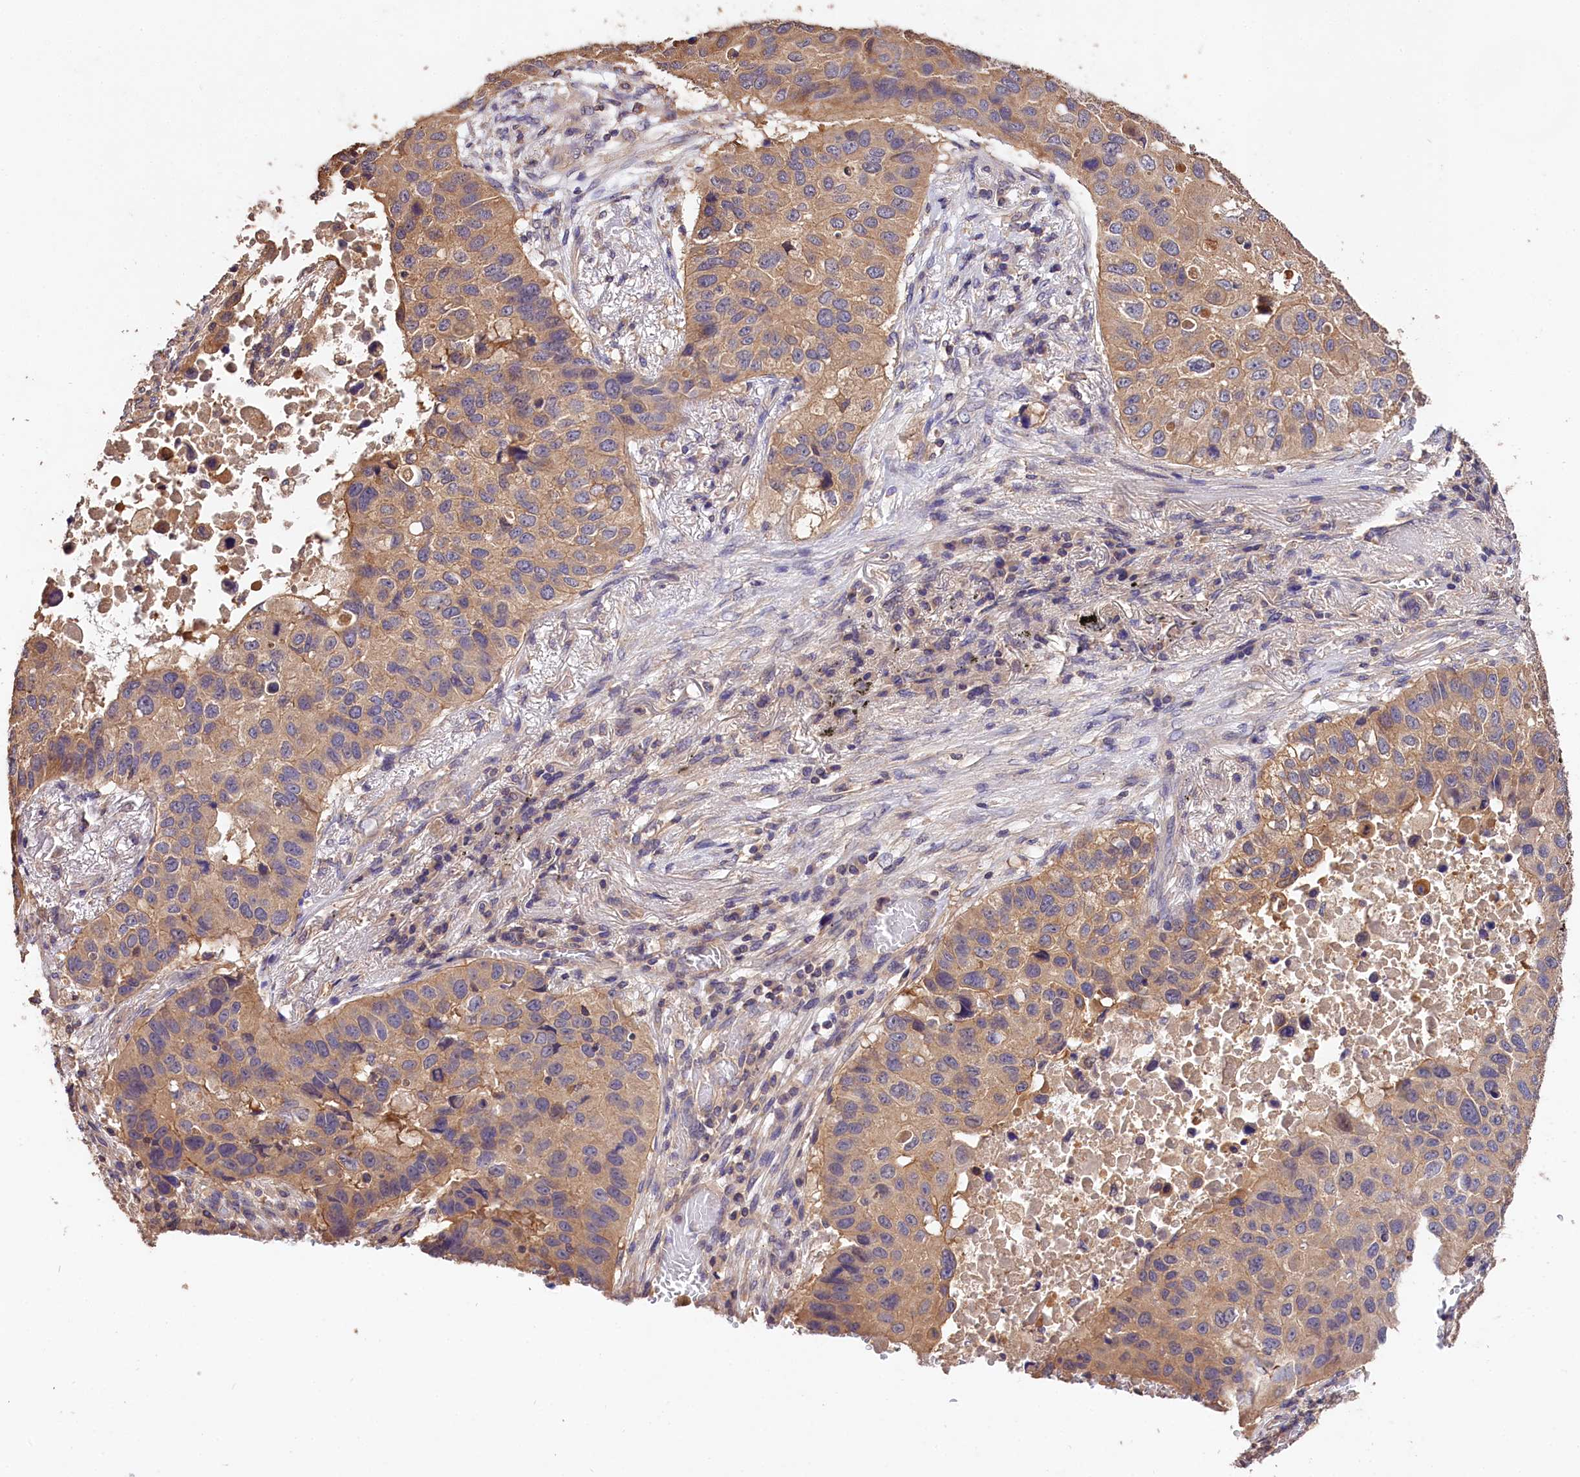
{"staining": {"intensity": "moderate", "quantity": ">75%", "location": "cytoplasmic/membranous"}, "tissue": "lung cancer", "cell_type": "Tumor cells", "image_type": "cancer", "snomed": [{"axis": "morphology", "description": "Squamous cell carcinoma, NOS"}, {"axis": "topography", "description": "Lung"}], "caption": "Approximately >75% of tumor cells in human lung cancer (squamous cell carcinoma) show moderate cytoplasmic/membranous protein positivity as visualized by brown immunohistochemical staining.", "gene": "OAS3", "patient": {"sex": "male", "age": 57}}